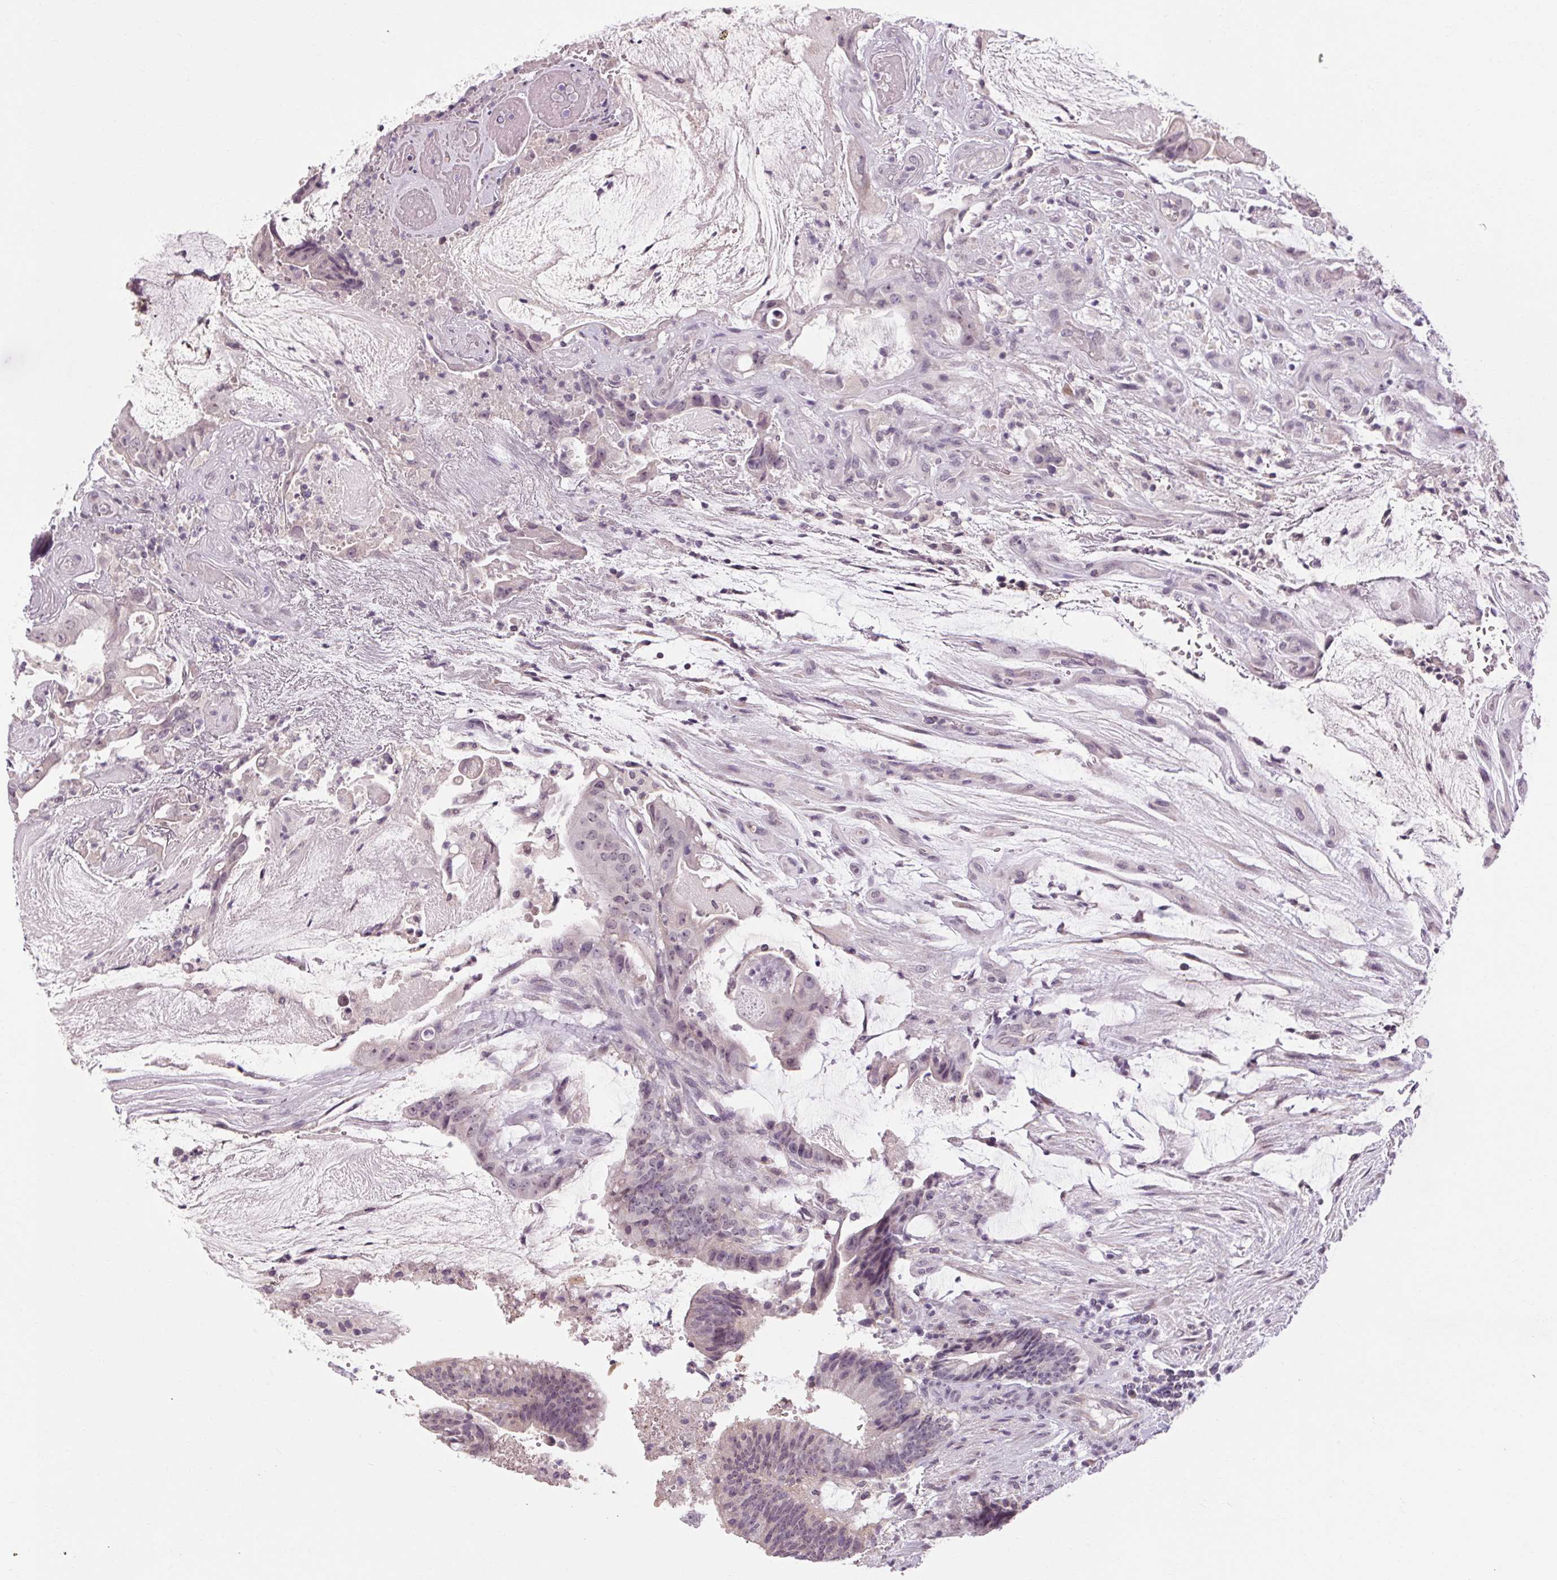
{"staining": {"intensity": "negative", "quantity": "none", "location": "none"}, "tissue": "colorectal cancer", "cell_type": "Tumor cells", "image_type": "cancer", "snomed": [{"axis": "morphology", "description": "Adenocarcinoma, NOS"}, {"axis": "topography", "description": "Colon"}], "caption": "Colorectal adenocarcinoma stained for a protein using immunohistochemistry (IHC) shows no positivity tumor cells.", "gene": "KLHL40", "patient": {"sex": "female", "age": 43}}